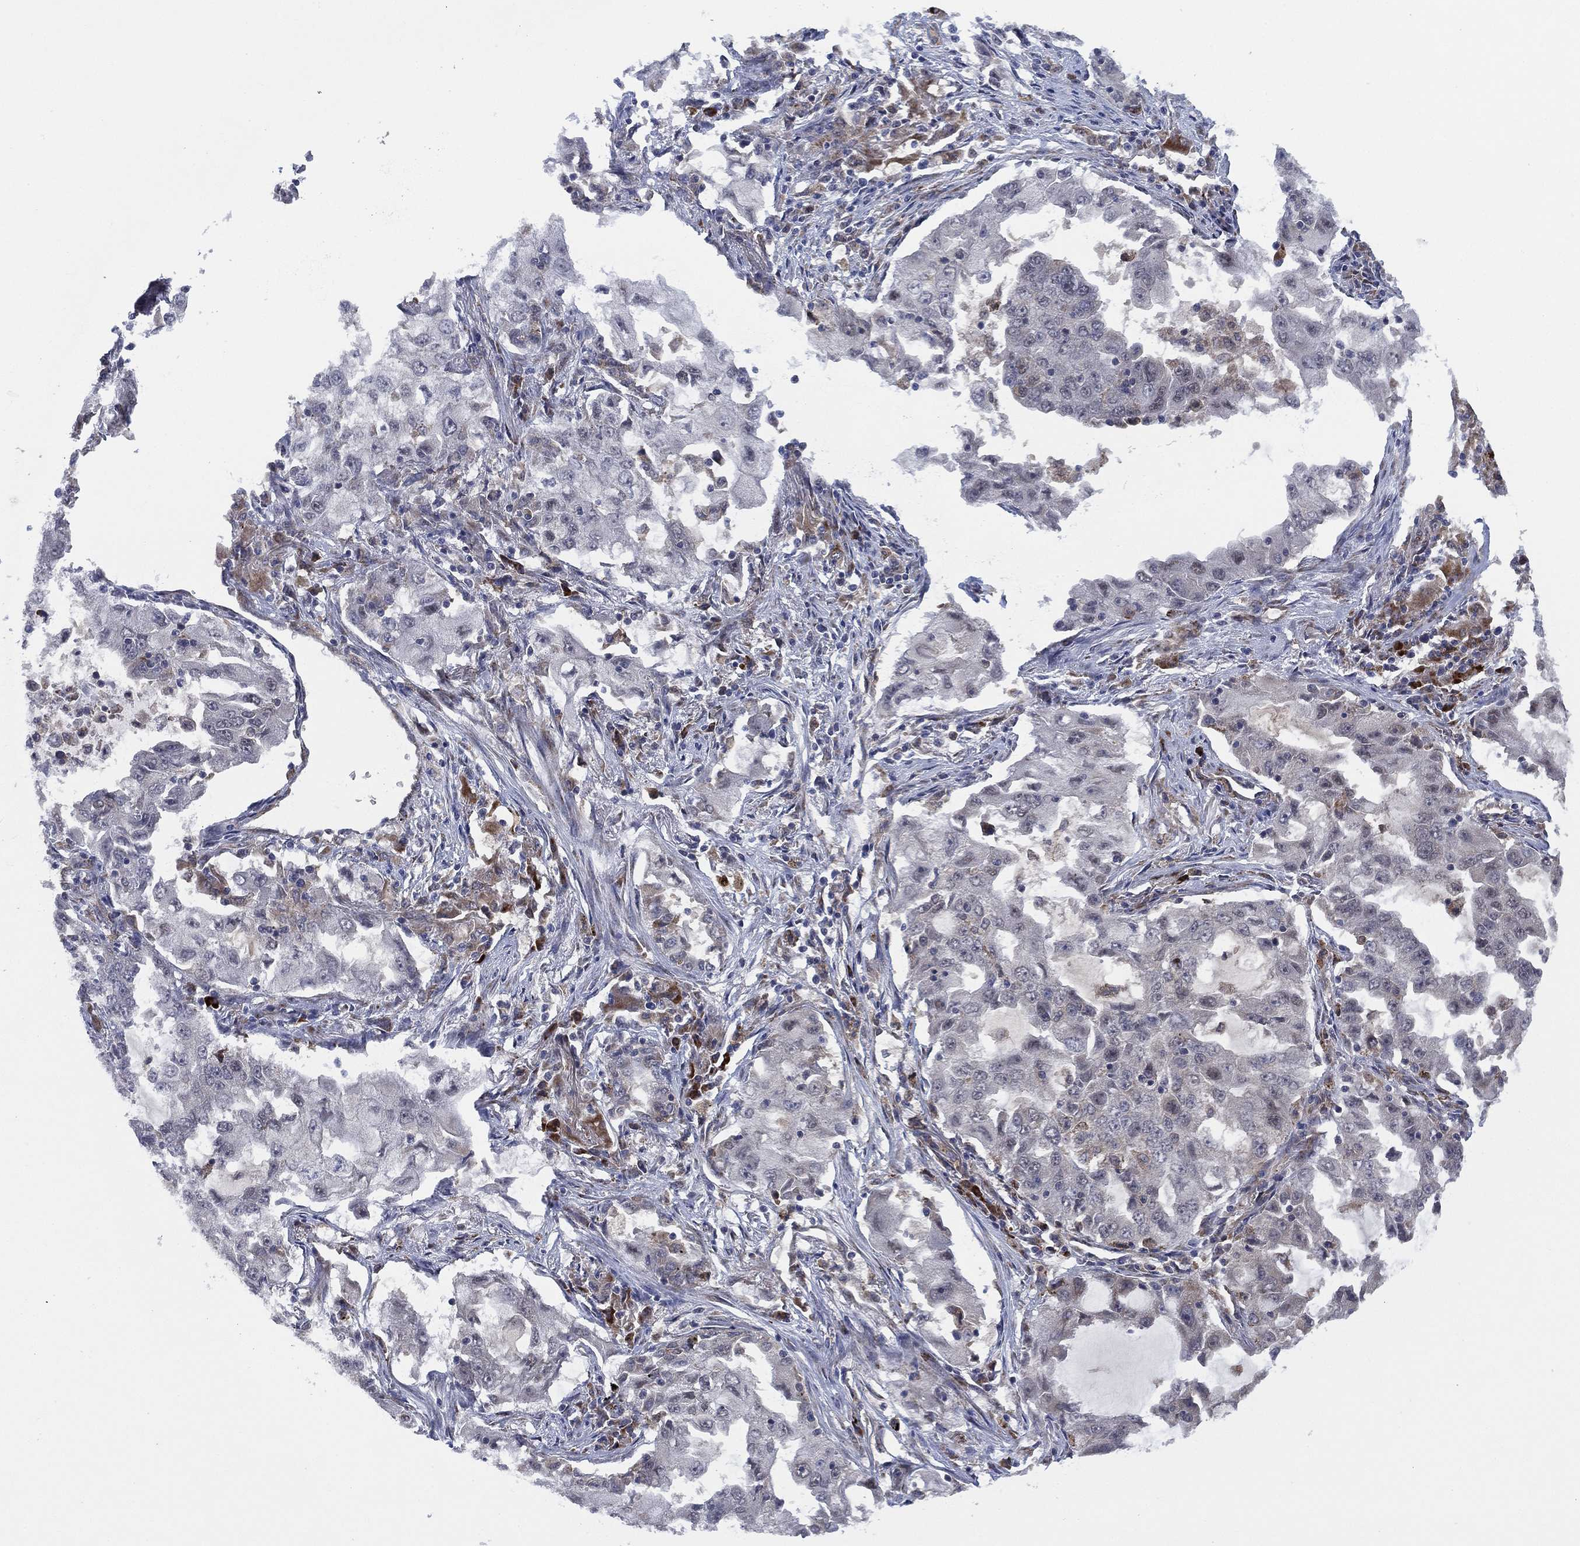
{"staining": {"intensity": "negative", "quantity": "none", "location": "none"}, "tissue": "lung cancer", "cell_type": "Tumor cells", "image_type": "cancer", "snomed": [{"axis": "morphology", "description": "Adenocarcinoma, NOS"}, {"axis": "topography", "description": "Lung"}], "caption": "The histopathology image demonstrates no staining of tumor cells in adenocarcinoma (lung).", "gene": "FES", "patient": {"sex": "female", "age": 61}}